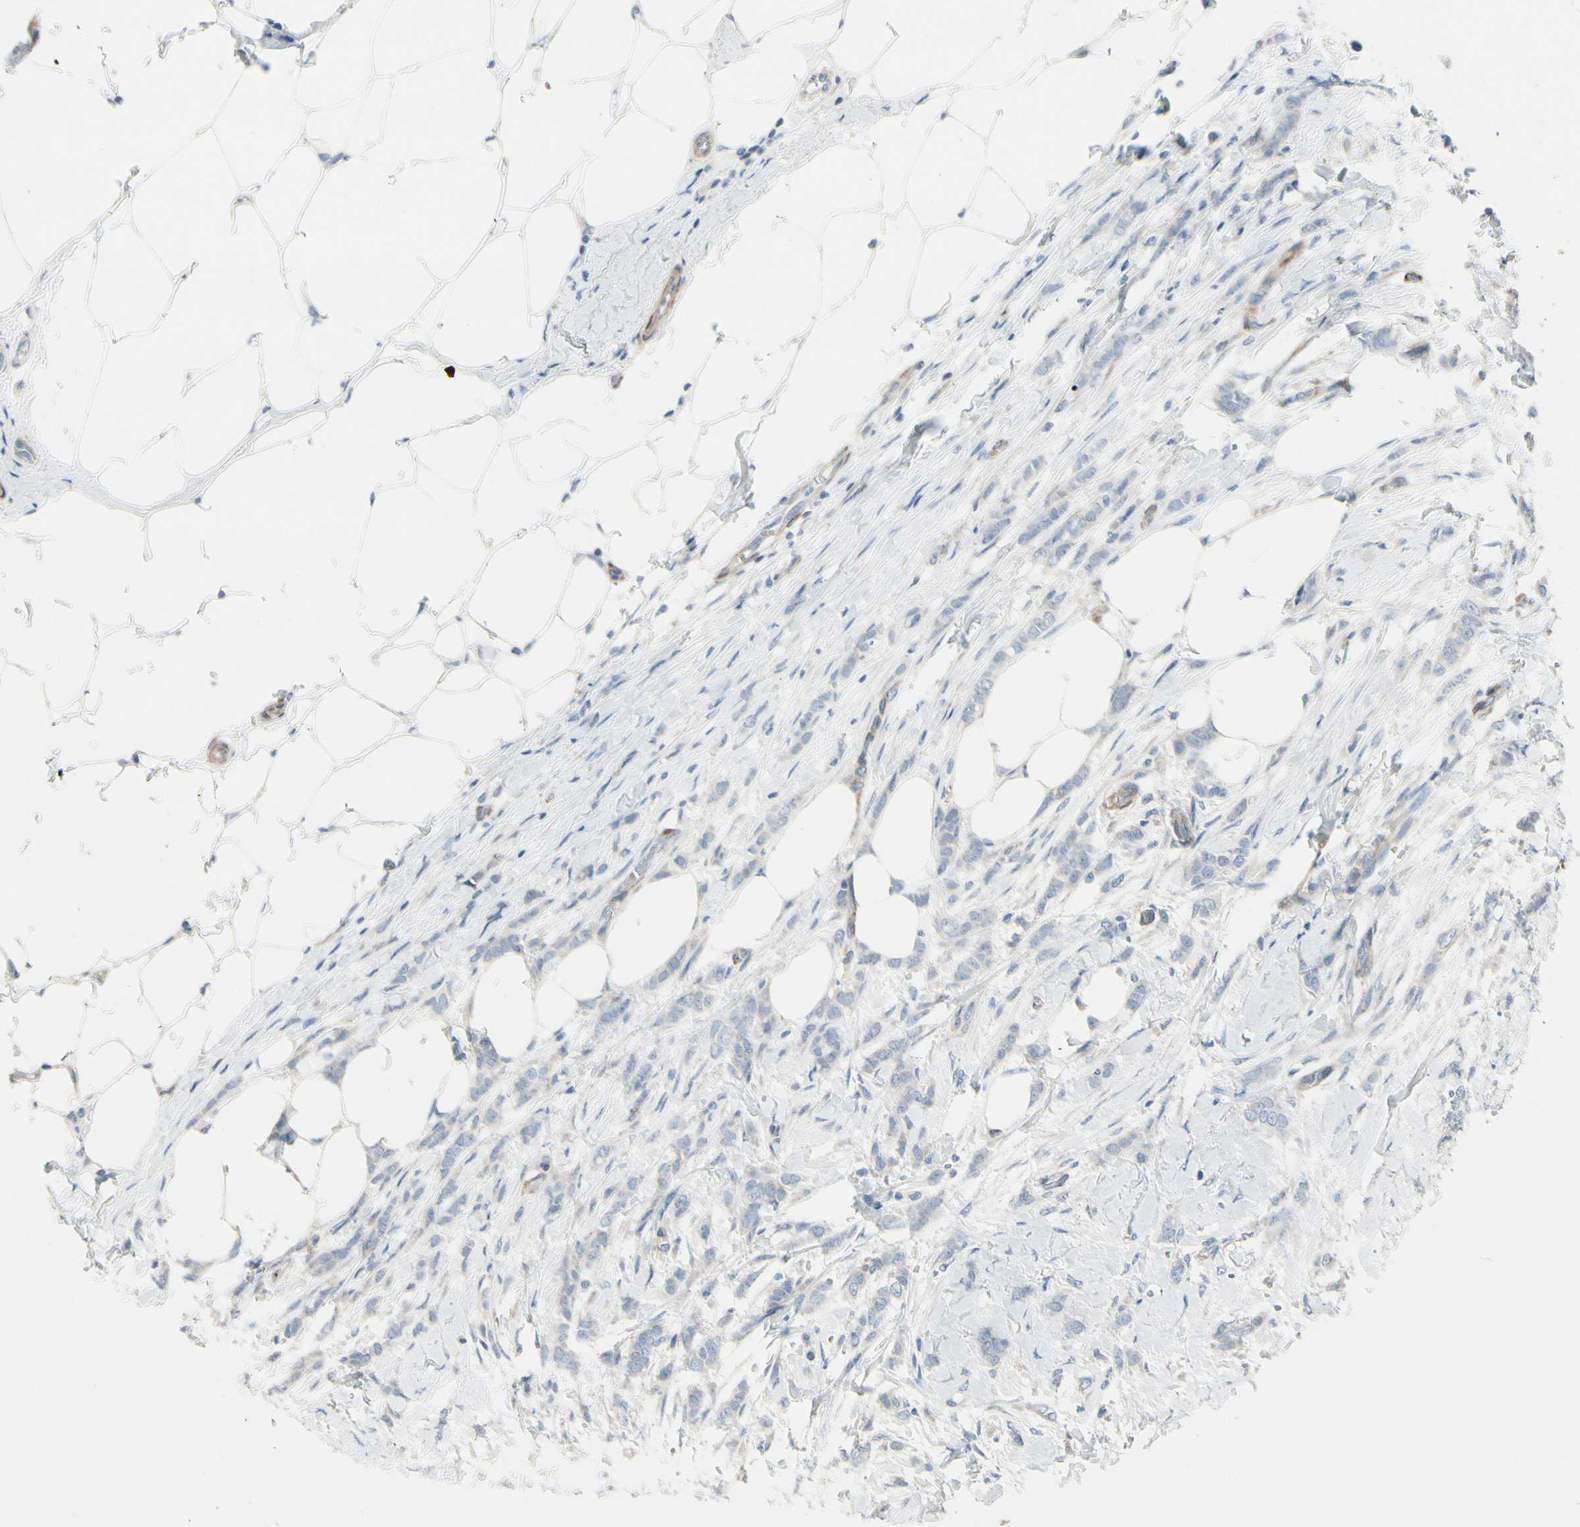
{"staining": {"intensity": "negative", "quantity": "none", "location": "none"}, "tissue": "breast cancer", "cell_type": "Tumor cells", "image_type": "cancer", "snomed": [{"axis": "morphology", "description": "Lobular carcinoma, in situ"}, {"axis": "morphology", "description": "Lobular carcinoma"}, {"axis": "topography", "description": "Breast"}], "caption": "Breast cancer was stained to show a protein in brown. There is no significant expression in tumor cells. (Brightfield microscopy of DAB (3,3'-diaminobenzidine) IHC at high magnification).", "gene": "MAP2", "patient": {"sex": "female", "age": 41}}